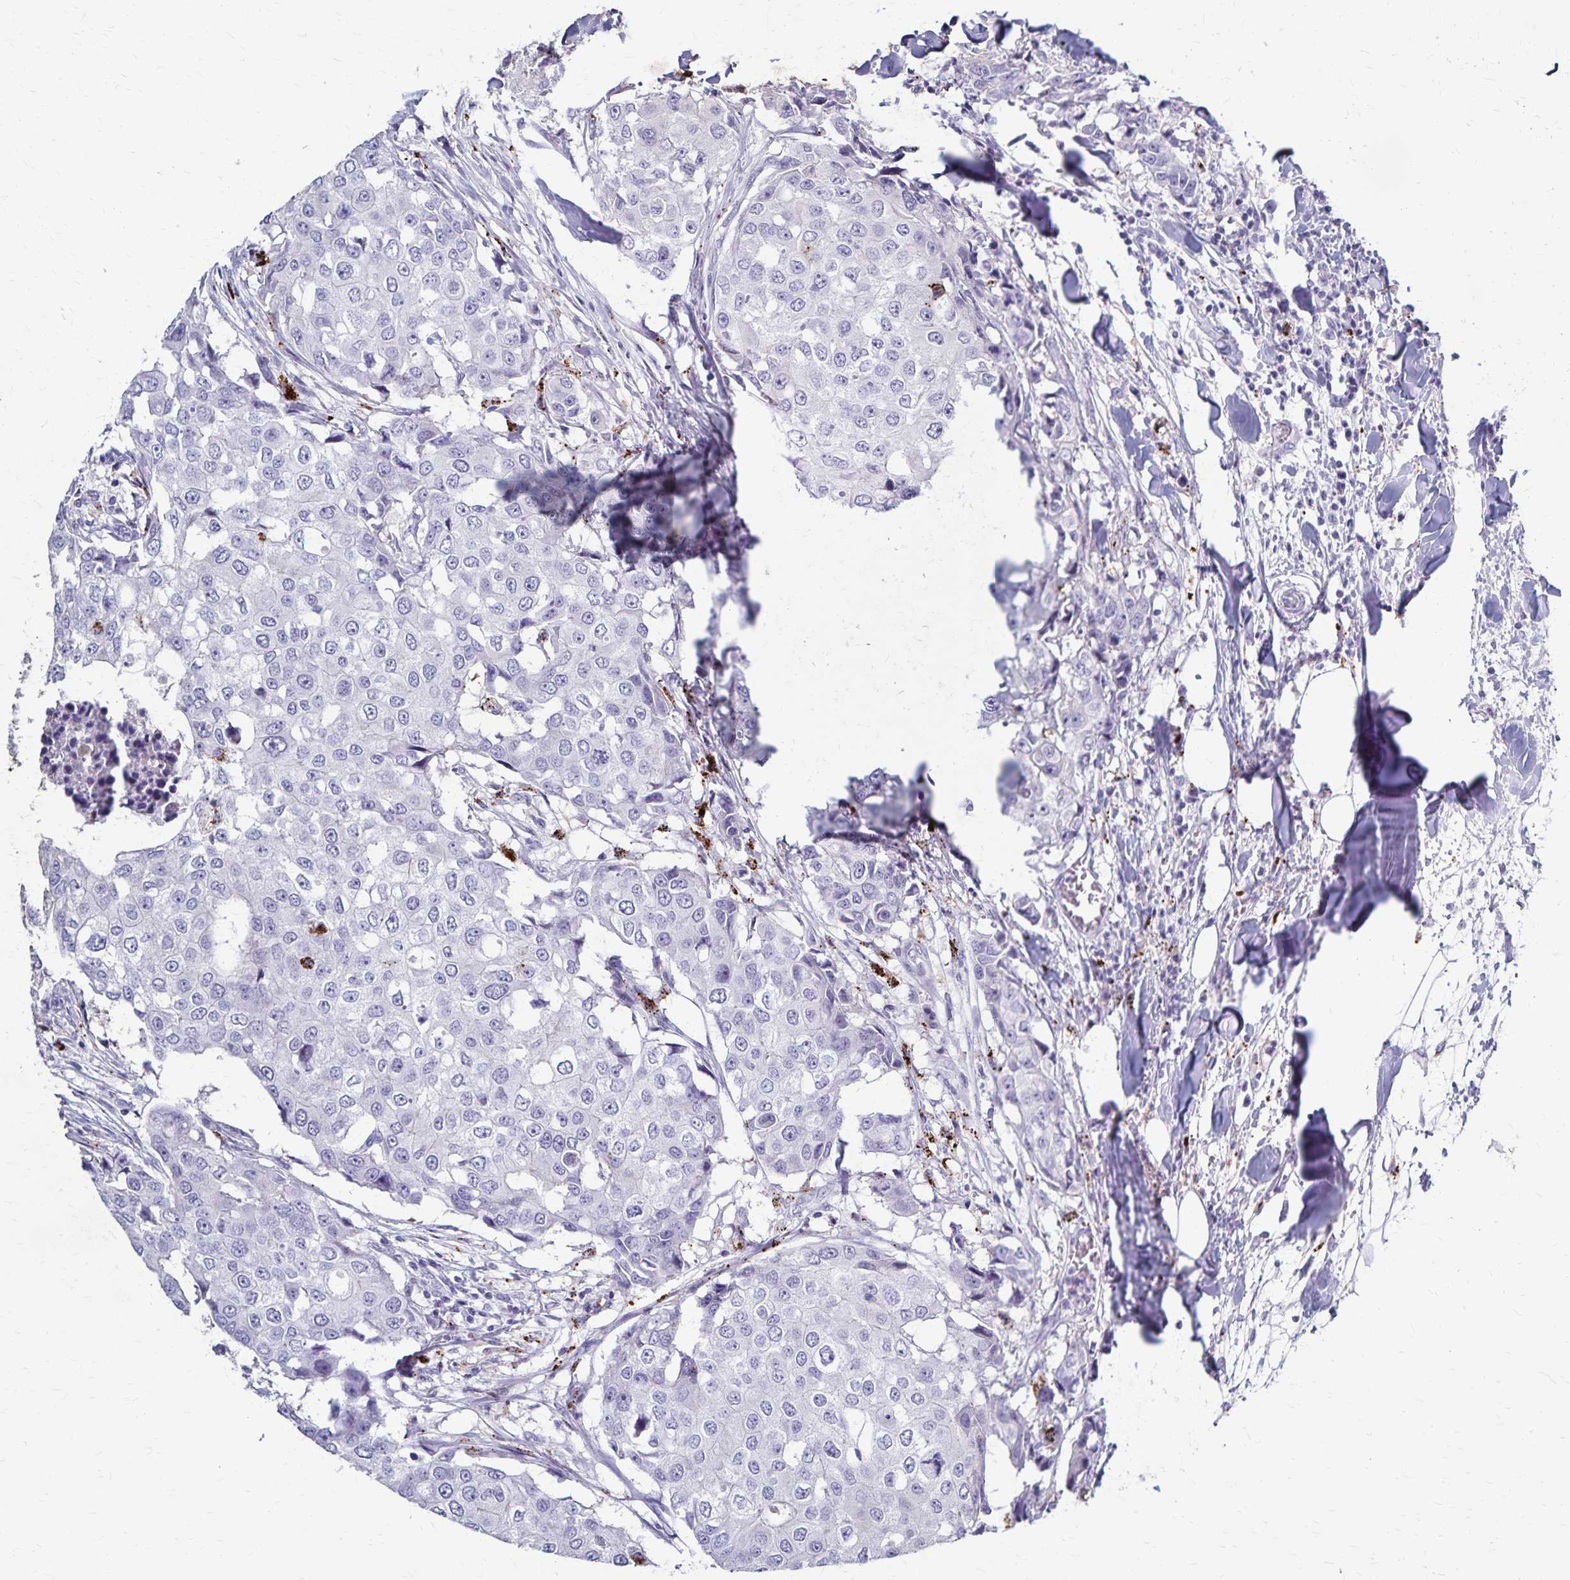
{"staining": {"intensity": "negative", "quantity": "none", "location": "none"}, "tissue": "breast cancer", "cell_type": "Tumor cells", "image_type": "cancer", "snomed": [{"axis": "morphology", "description": "Duct carcinoma"}, {"axis": "topography", "description": "Breast"}], "caption": "The photomicrograph demonstrates no staining of tumor cells in breast cancer.", "gene": "TMEM60", "patient": {"sex": "female", "age": 27}}